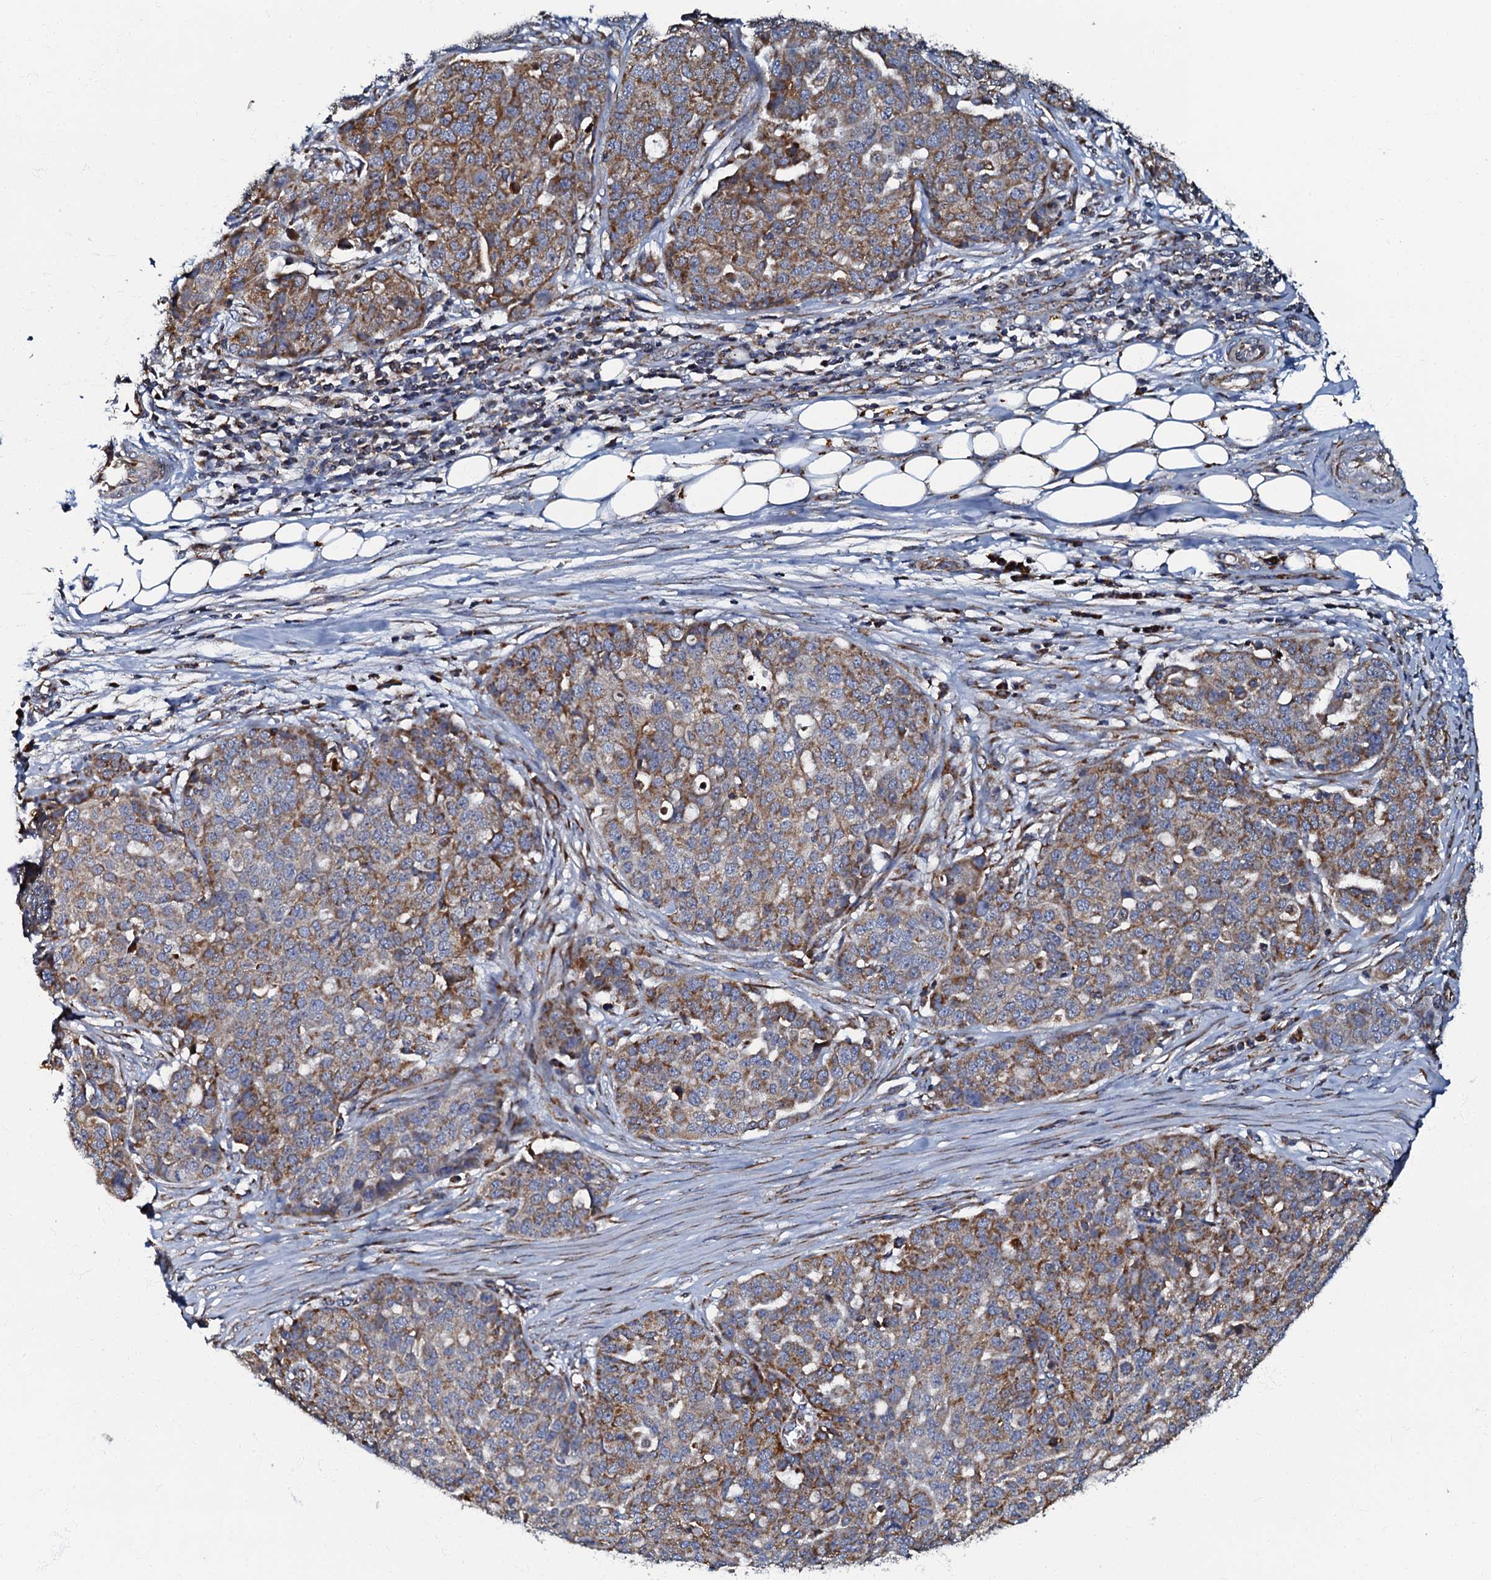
{"staining": {"intensity": "moderate", "quantity": ">75%", "location": "cytoplasmic/membranous"}, "tissue": "ovarian cancer", "cell_type": "Tumor cells", "image_type": "cancer", "snomed": [{"axis": "morphology", "description": "Cystadenocarcinoma, serous, NOS"}, {"axis": "topography", "description": "Soft tissue"}, {"axis": "topography", "description": "Ovary"}], "caption": "High-power microscopy captured an immunohistochemistry (IHC) micrograph of ovarian cancer, revealing moderate cytoplasmic/membranous expression in approximately >75% of tumor cells. The staining was performed using DAB, with brown indicating positive protein expression. Nuclei are stained blue with hematoxylin.", "gene": "NDUFA12", "patient": {"sex": "female", "age": 57}}